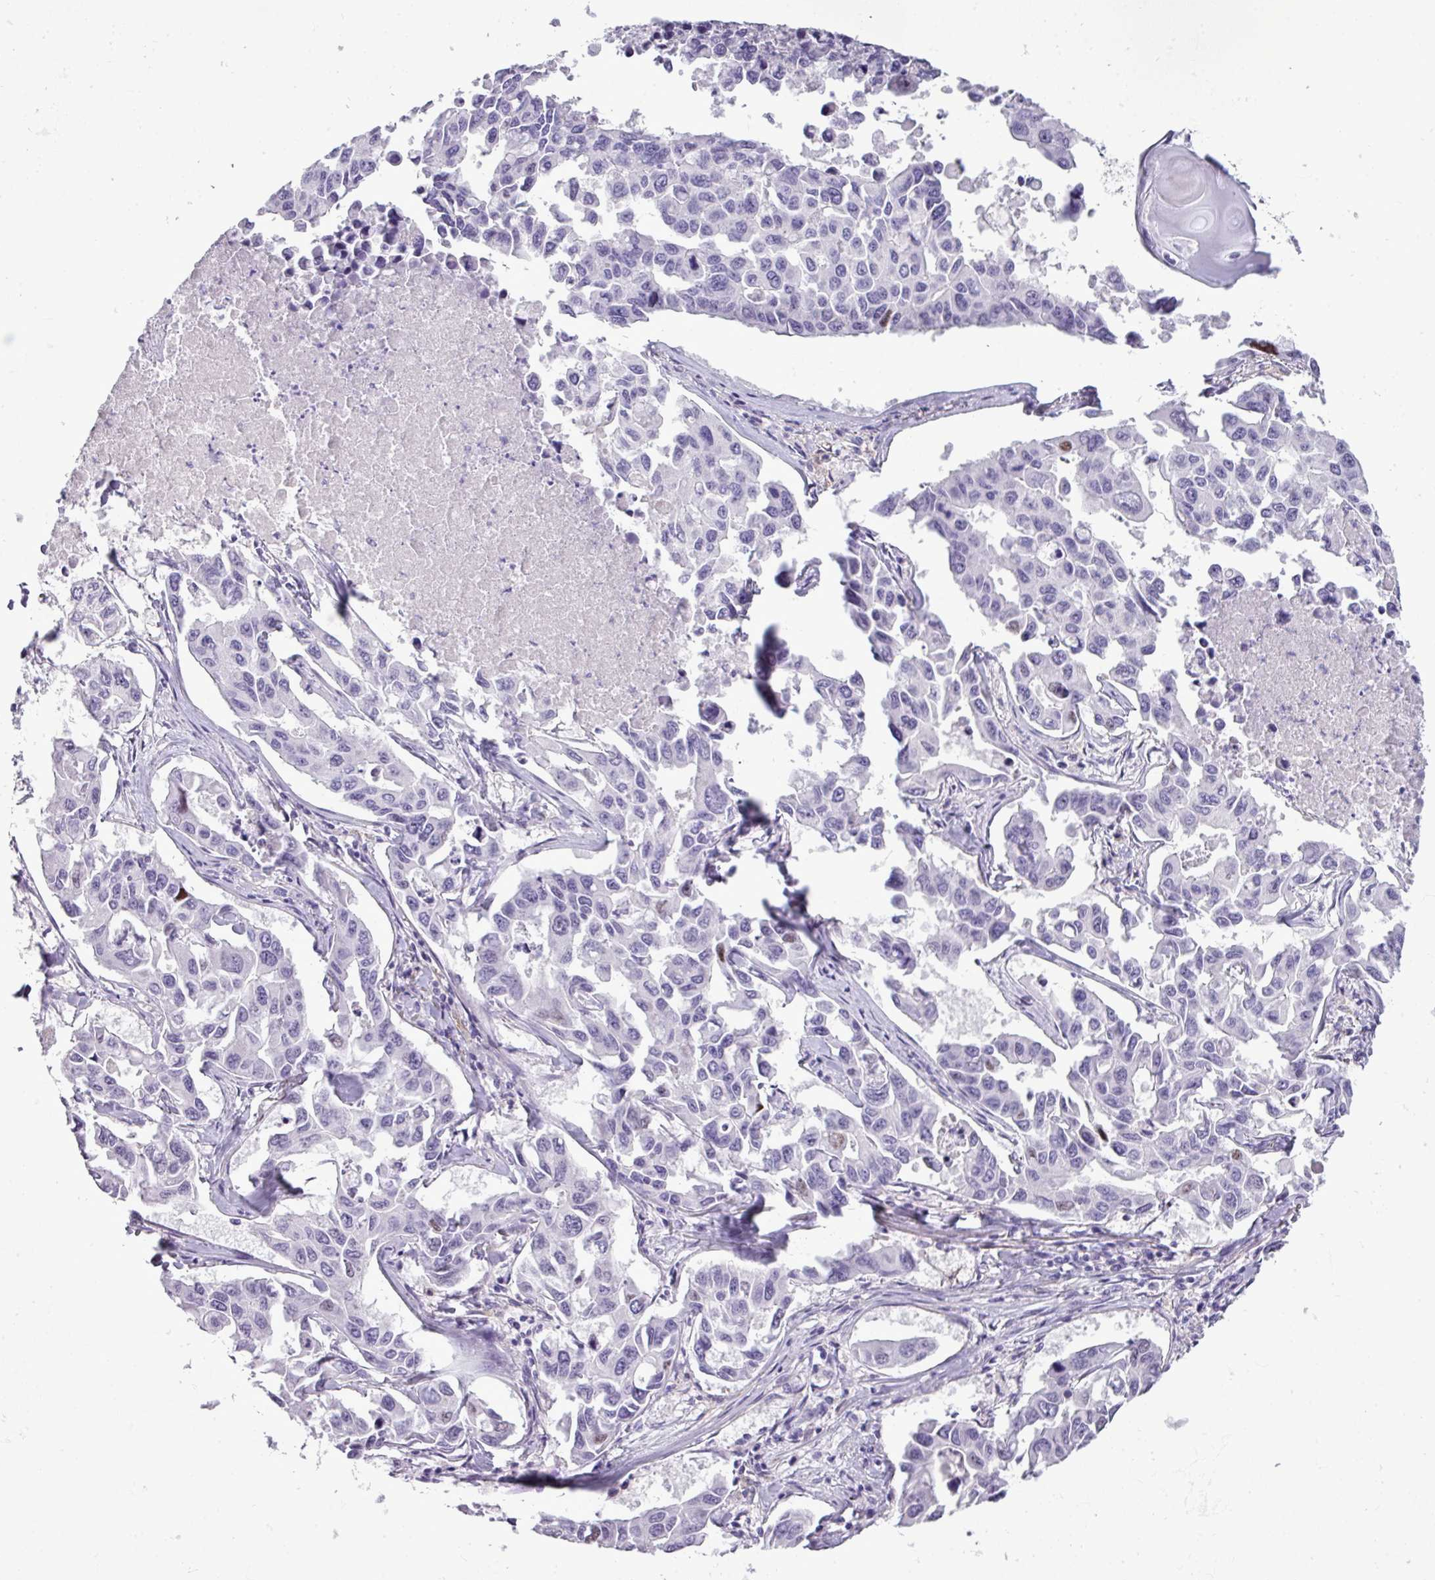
{"staining": {"intensity": "negative", "quantity": "none", "location": "none"}, "tissue": "lung cancer", "cell_type": "Tumor cells", "image_type": "cancer", "snomed": [{"axis": "morphology", "description": "Adenocarcinoma, NOS"}, {"axis": "topography", "description": "Lung"}], "caption": "There is no significant expression in tumor cells of lung cancer.", "gene": "RBMXL2", "patient": {"sex": "male", "age": 64}}